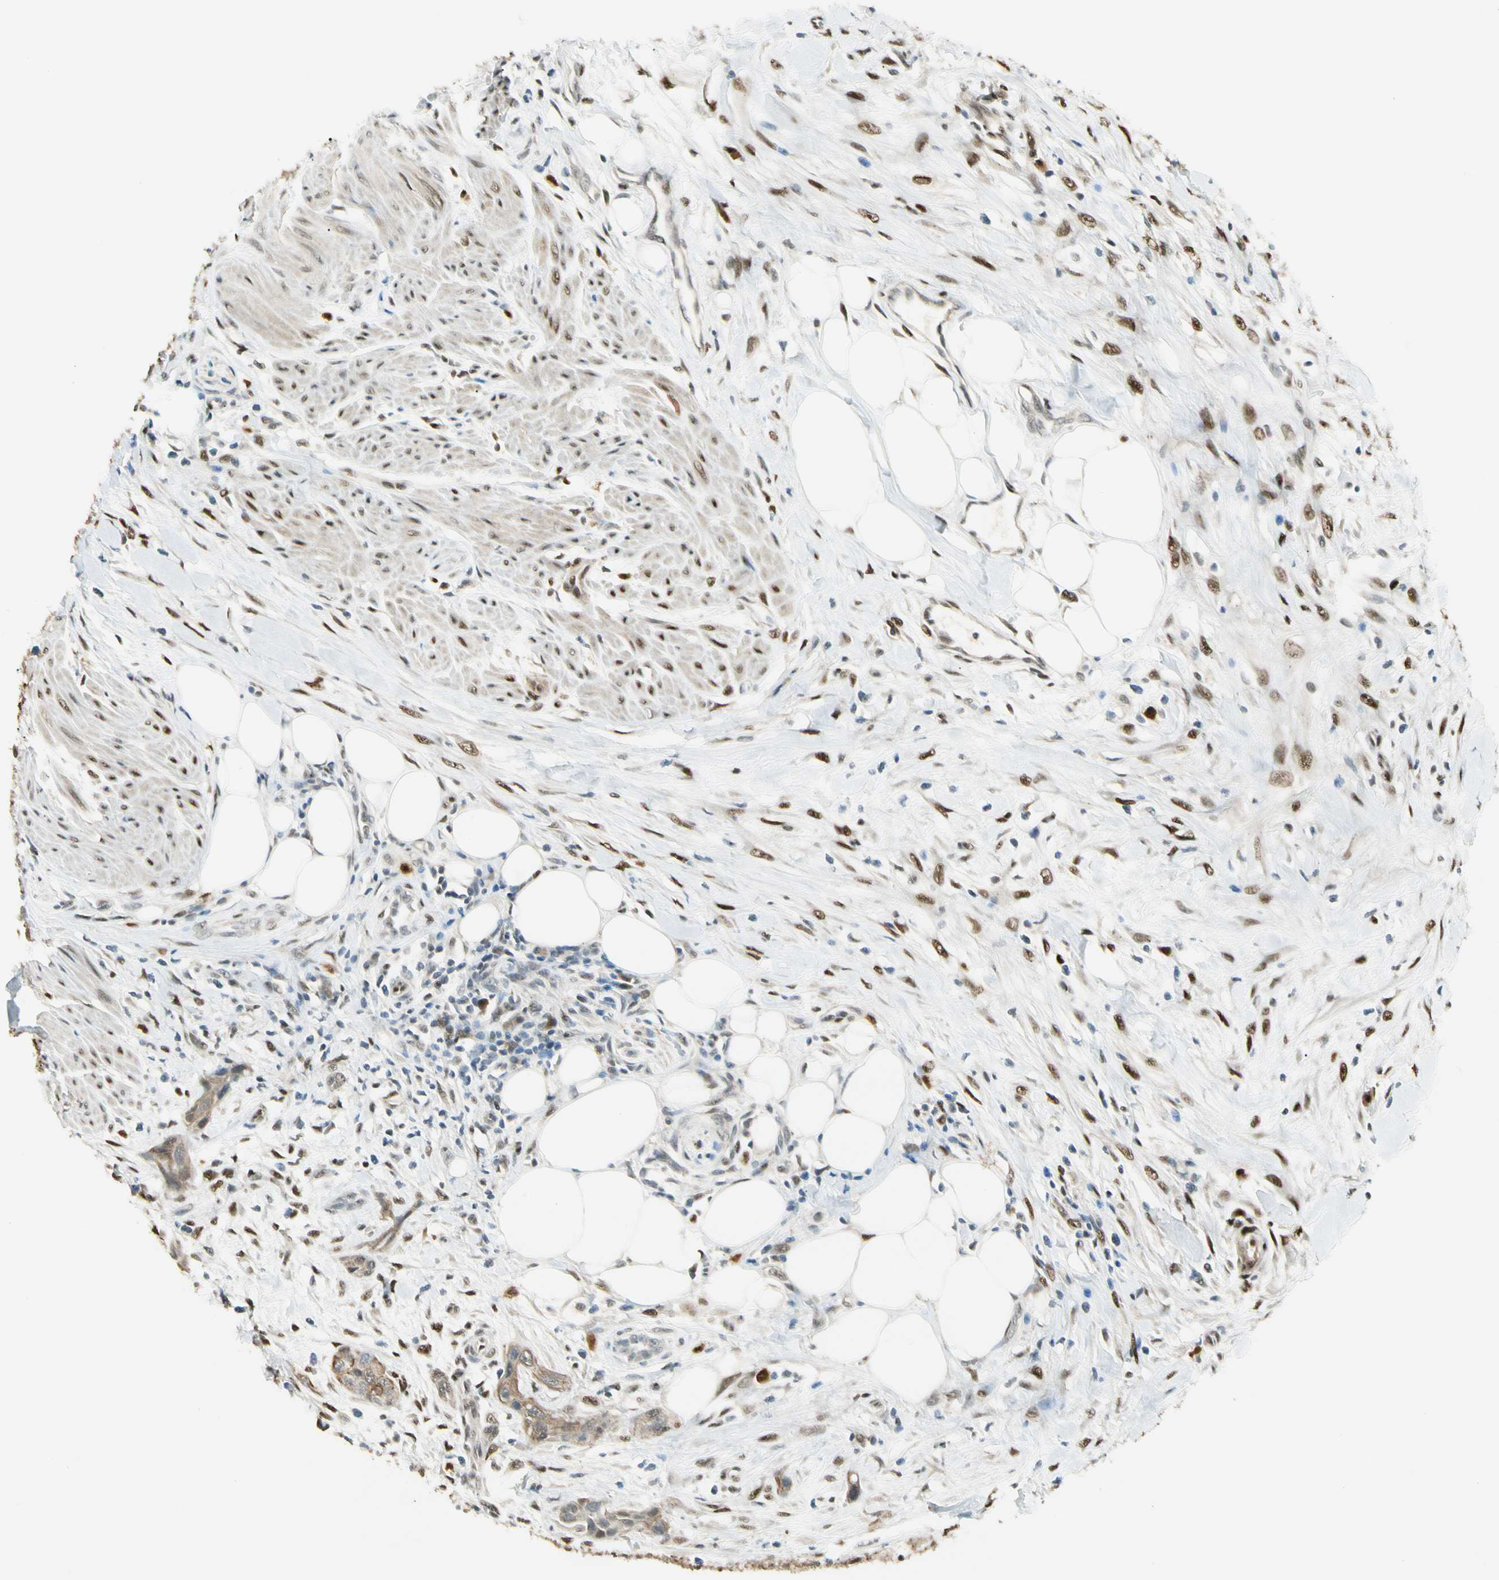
{"staining": {"intensity": "moderate", "quantity": ">75%", "location": "cytoplasmic/membranous,nuclear"}, "tissue": "urothelial cancer", "cell_type": "Tumor cells", "image_type": "cancer", "snomed": [{"axis": "morphology", "description": "Urothelial carcinoma, High grade"}, {"axis": "topography", "description": "Urinary bladder"}], "caption": "Immunohistochemical staining of human urothelial carcinoma (high-grade) shows medium levels of moderate cytoplasmic/membranous and nuclear staining in approximately >75% of tumor cells.", "gene": "ATXN1", "patient": {"sex": "male", "age": 35}}